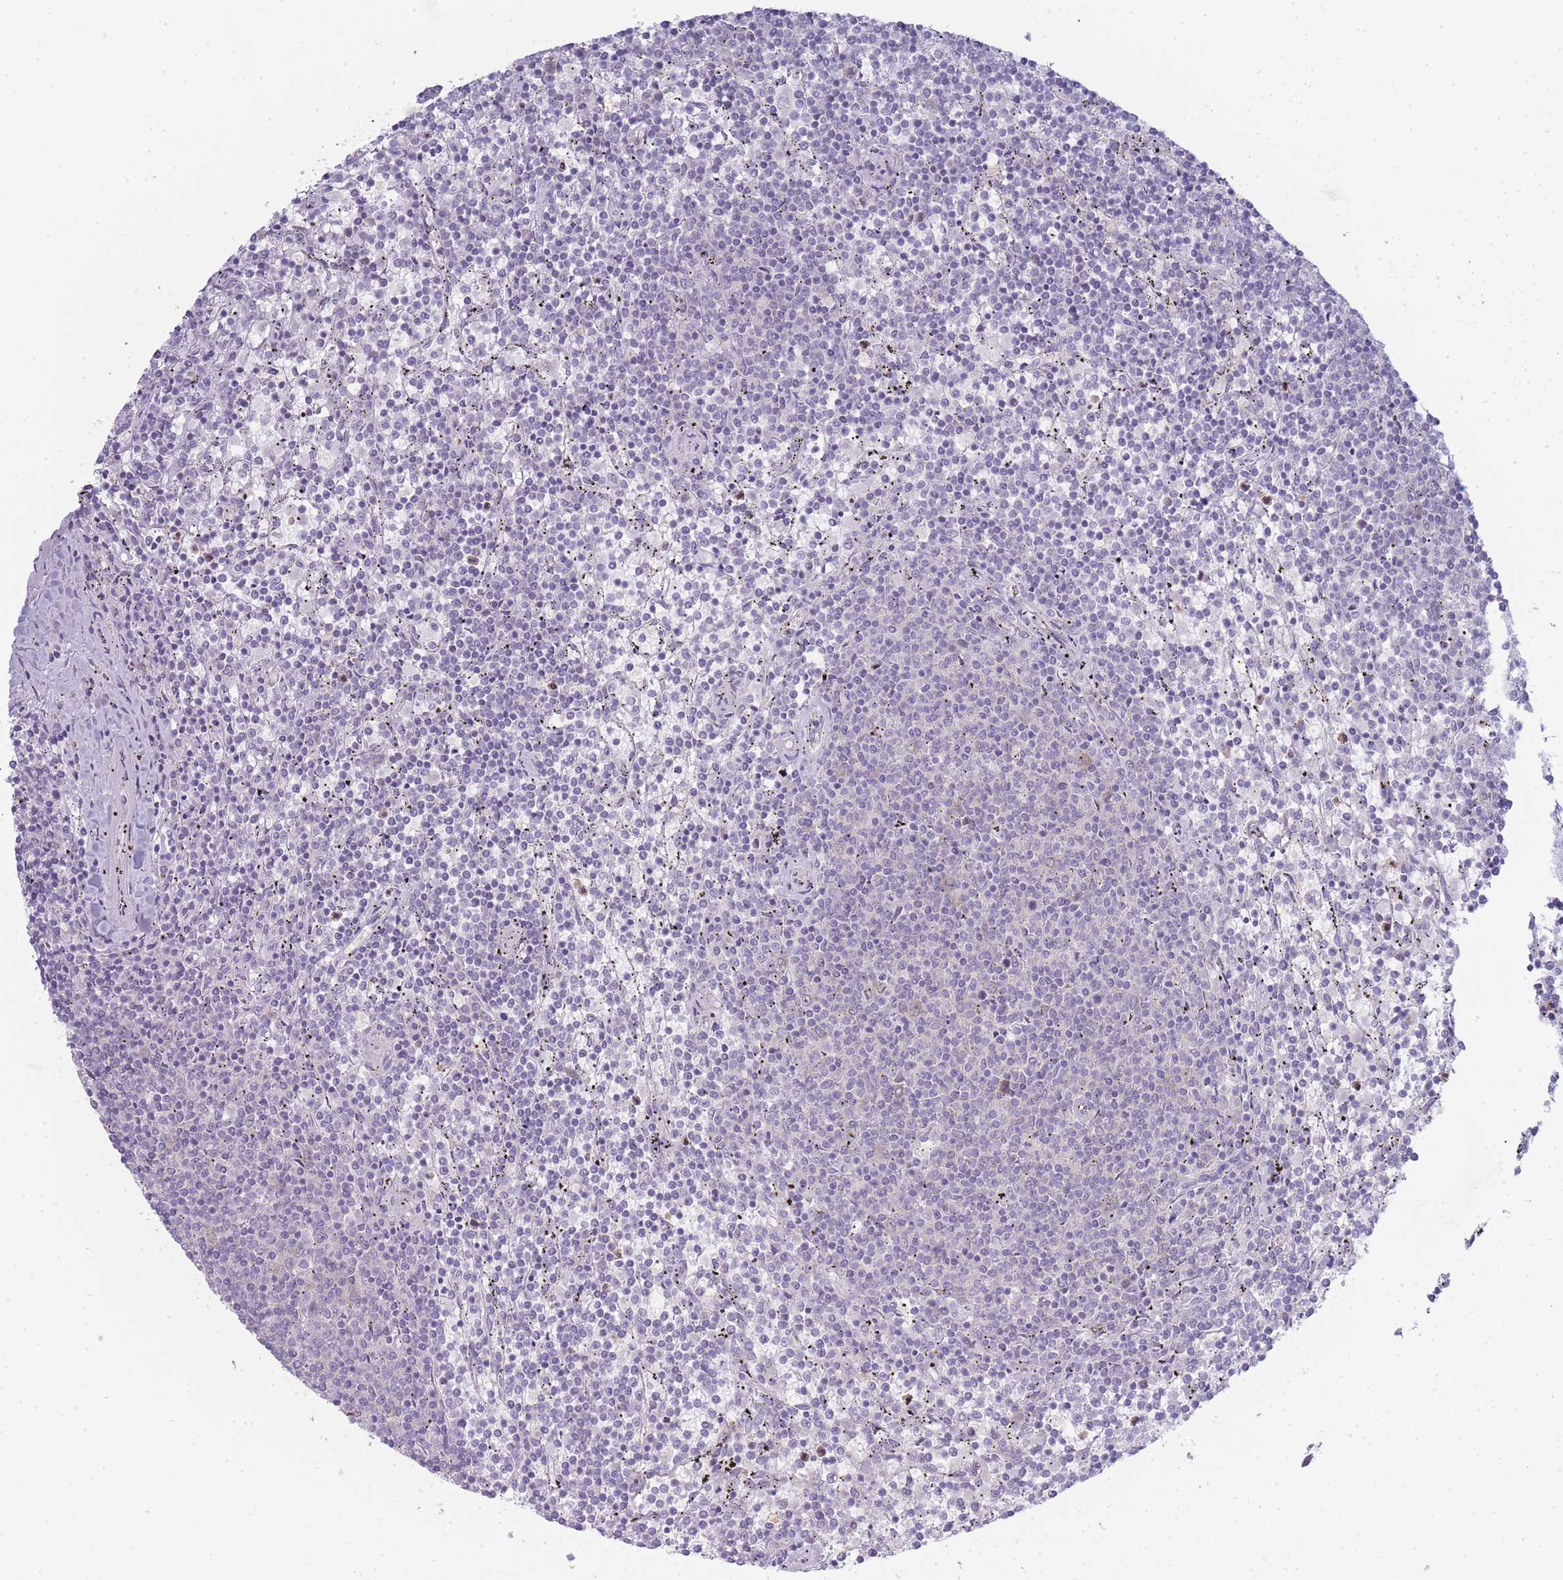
{"staining": {"intensity": "negative", "quantity": "none", "location": "none"}, "tissue": "lymphoma", "cell_type": "Tumor cells", "image_type": "cancer", "snomed": [{"axis": "morphology", "description": "Malignant lymphoma, non-Hodgkin's type, Low grade"}, {"axis": "topography", "description": "Spleen"}], "caption": "This is an immunohistochemistry micrograph of human lymphoma. There is no expression in tumor cells.", "gene": "OR5L2", "patient": {"sex": "female", "age": 50}}